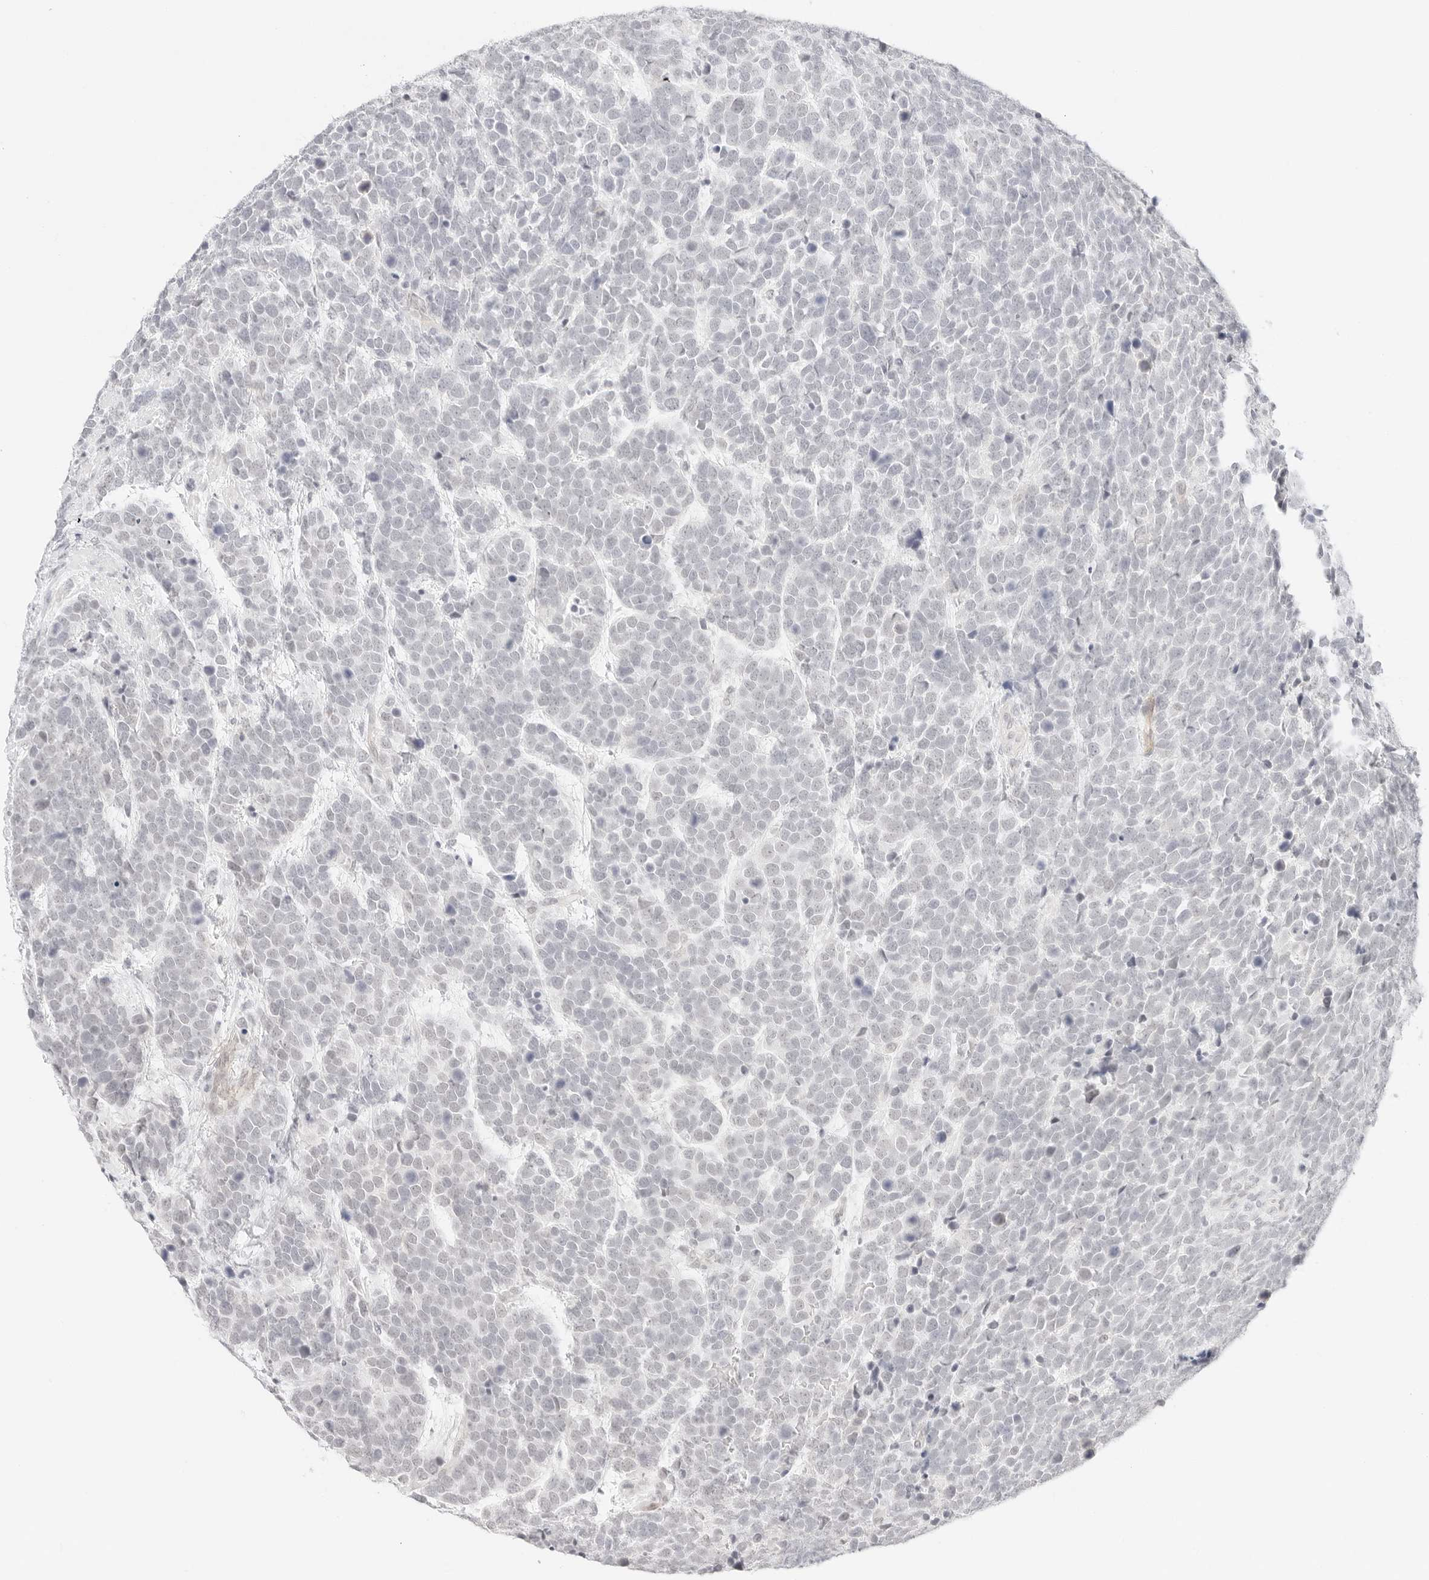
{"staining": {"intensity": "negative", "quantity": "none", "location": "none"}, "tissue": "urothelial cancer", "cell_type": "Tumor cells", "image_type": "cancer", "snomed": [{"axis": "morphology", "description": "Urothelial carcinoma, High grade"}, {"axis": "topography", "description": "Urinary bladder"}], "caption": "This is an IHC image of human urothelial cancer. There is no staining in tumor cells.", "gene": "ITGA6", "patient": {"sex": "female", "age": 82}}